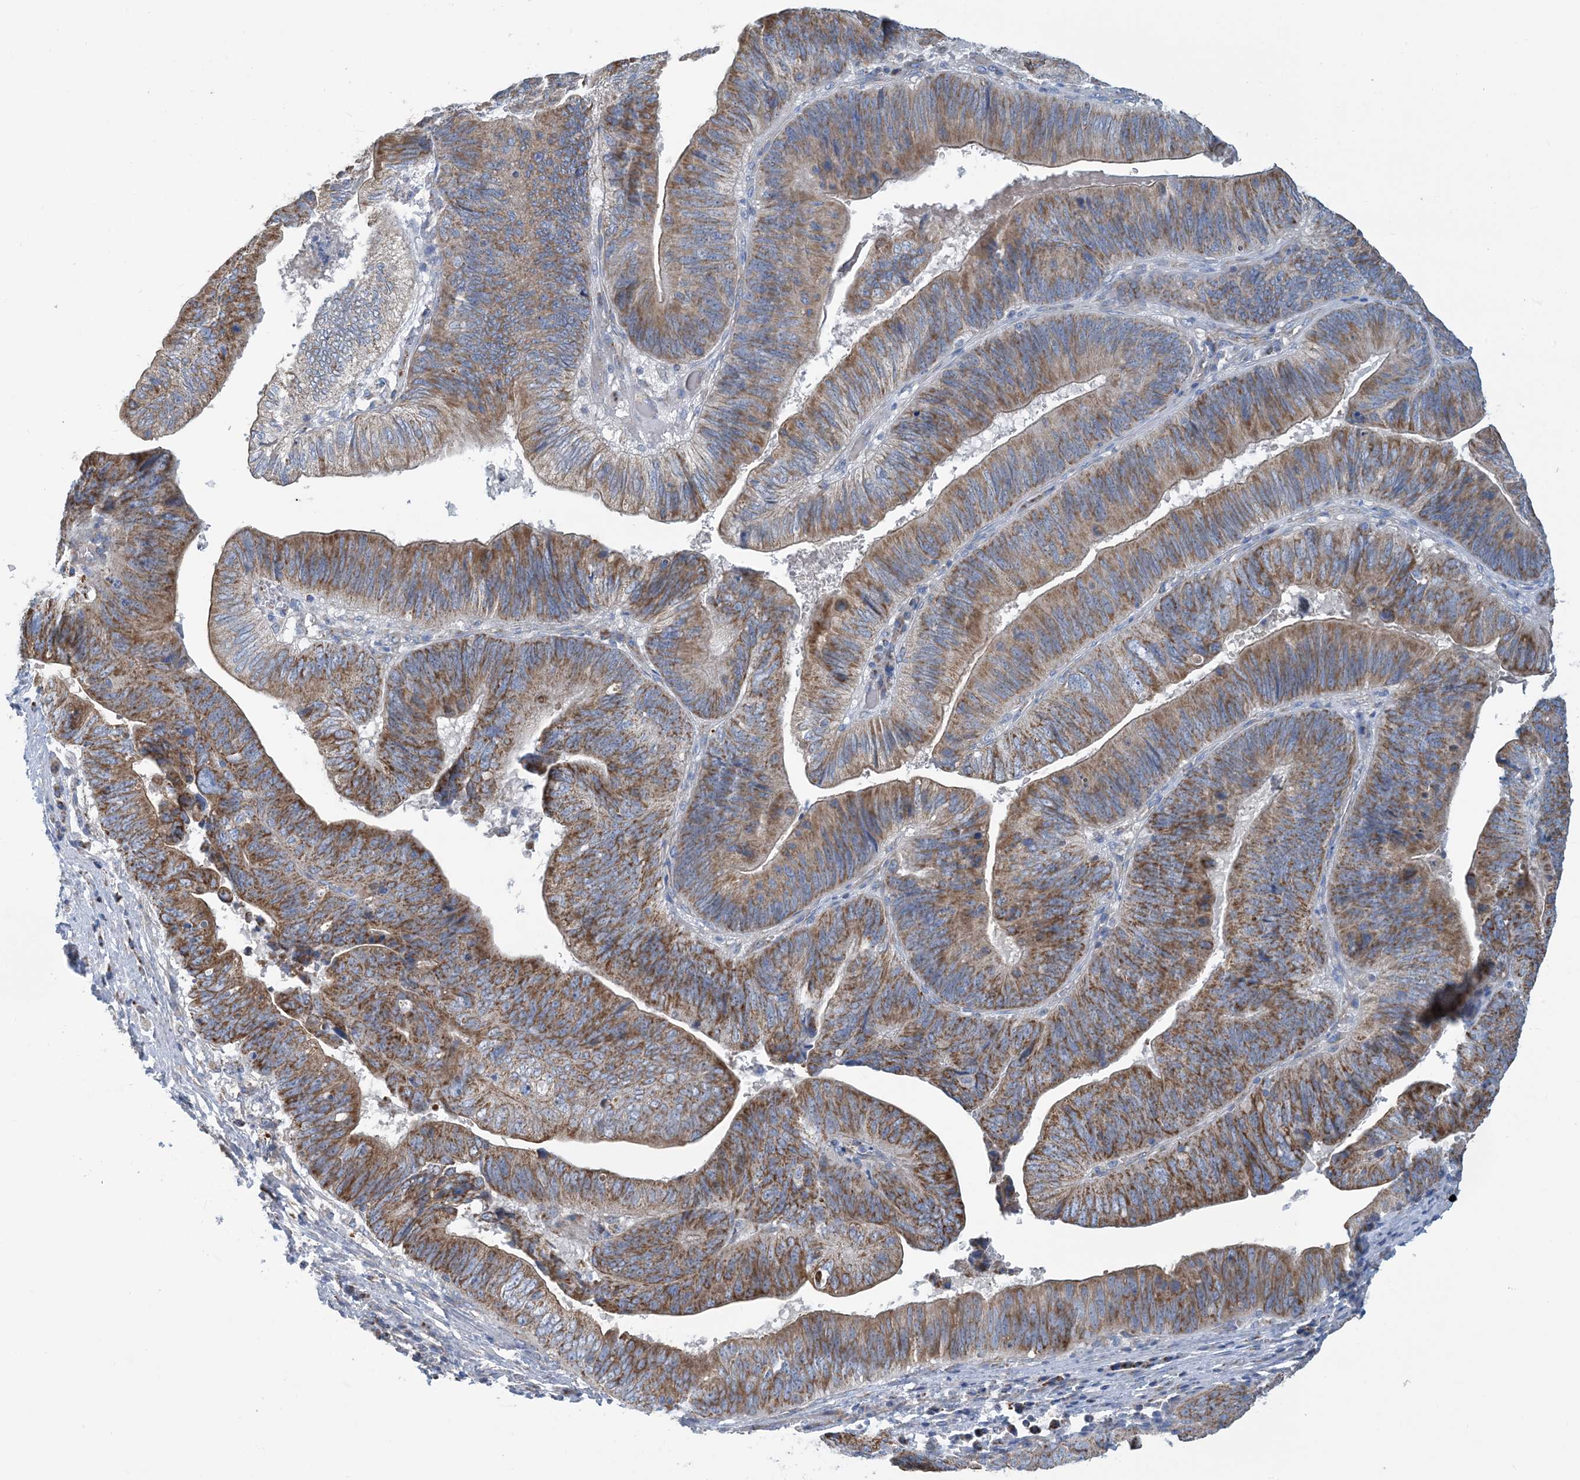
{"staining": {"intensity": "strong", "quantity": ">75%", "location": "cytoplasmic/membranous"}, "tissue": "pancreatic cancer", "cell_type": "Tumor cells", "image_type": "cancer", "snomed": [{"axis": "morphology", "description": "Adenocarcinoma, NOS"}, {"axis": "topography", "description": "Pancreas"}], "caption": "Pancreatic cancer (adenocarcinoma) stained with a brown dye shows strong cytoplasmic/membranous positive staining in approximately >75% of tumor cells.", "gene": "PHOSPHO2", "patient": {"sex": "male", "age": 63}}